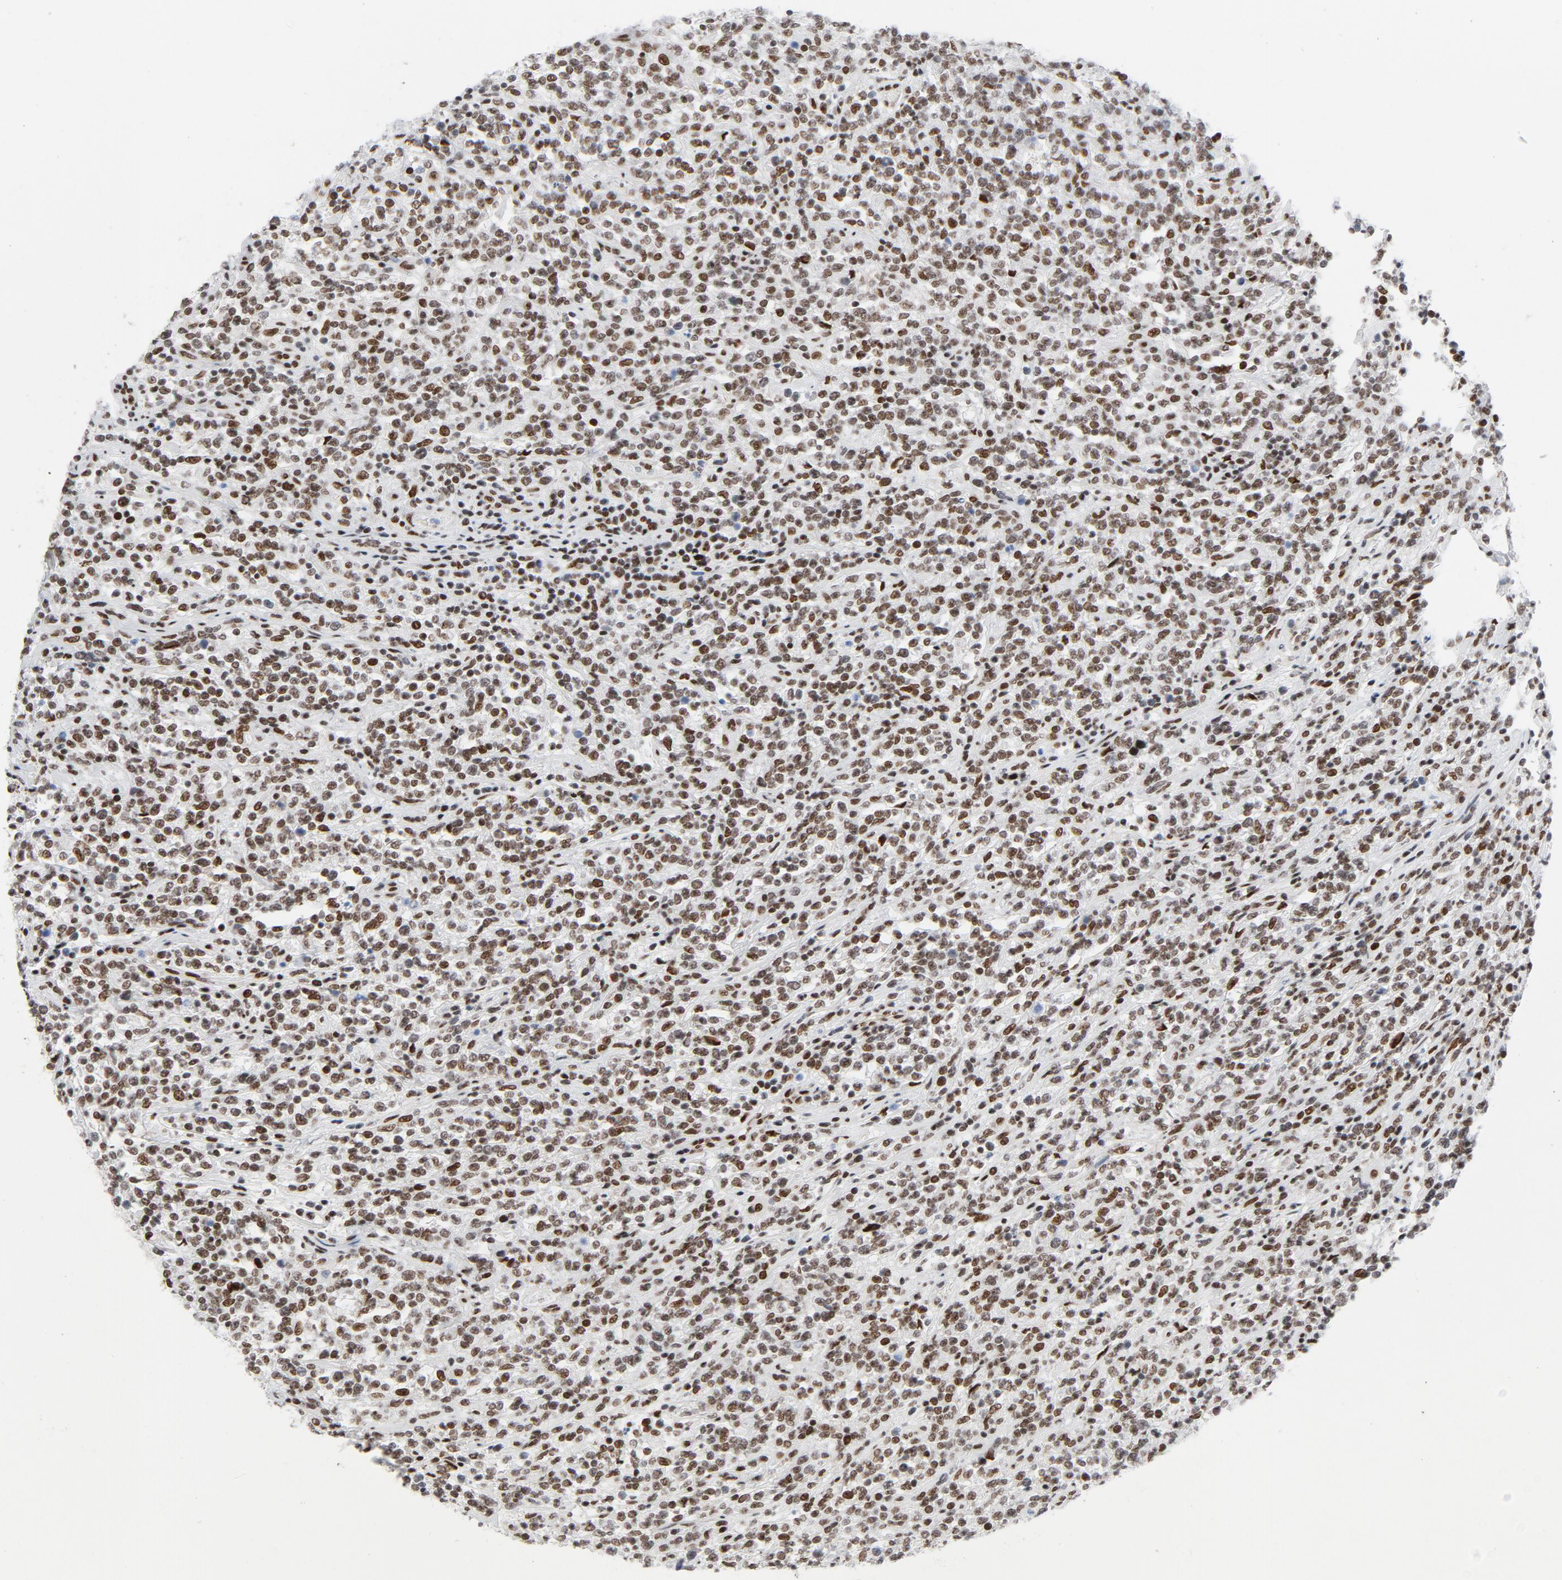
{"staining": {"intensity": "moderate", "quantity": ">75%", "location": "nuclear"}, "tissue": "lymphoma", "cell_type": "Tumor cells", "image_type": "cancer", "snomed": [{"axis": "morphology", "description": "Malignant lymphoma, non-Hodgkin's type, High grade"}, {"axis": "topography", "description": "Soft tissue"}], "caption": "High-magnification brightfield microscopy of lymphoma stained with DAB (brown) and counterstained with hematoxylin (blue). tumor cells exhibit moderate nuclear positivity is present in about>75% of cells.", "gene": "HSF1", "patient": {"sex": "male", "age": 18}}